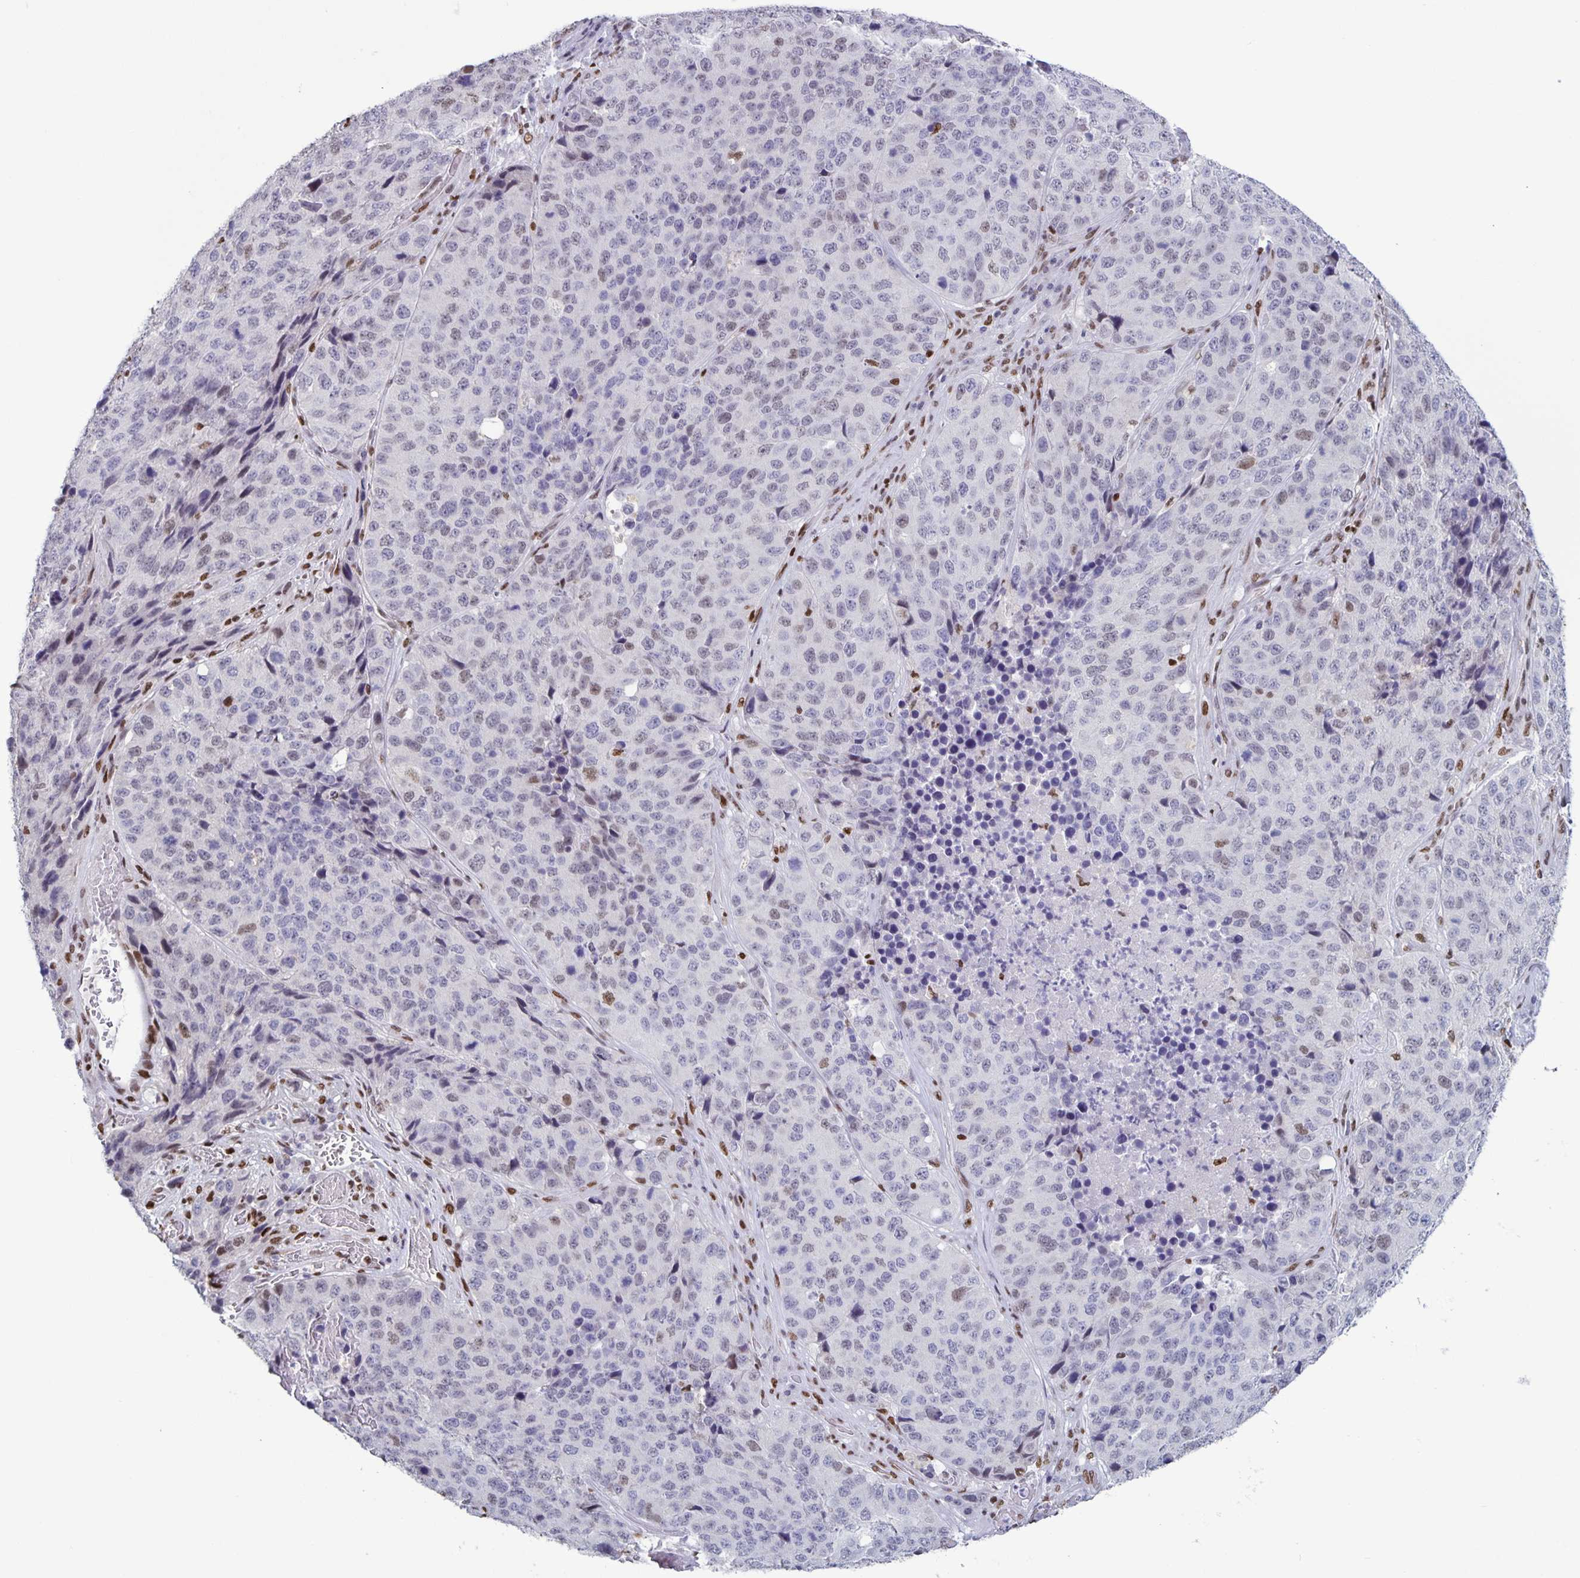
{"staining": {"intensity": "negative", "quantity": "none", "location": "none"}, "tissue": "stomach cancer", "cell_type": "Tumor cells", "image_type": "cancer", "snomed": [{"axis": "morphology", "description": "Adenocarcinoma, NOS"}, {"axis": "topography", "description": "Stomach"}], "caption": "Immunohistochemistry photomicrograph of human stomach cancer stained for a protein (brown), which exhibits no staining in tumor cells.", "gene": "JUND", "patient": {"sex": "male", "age": 71}}